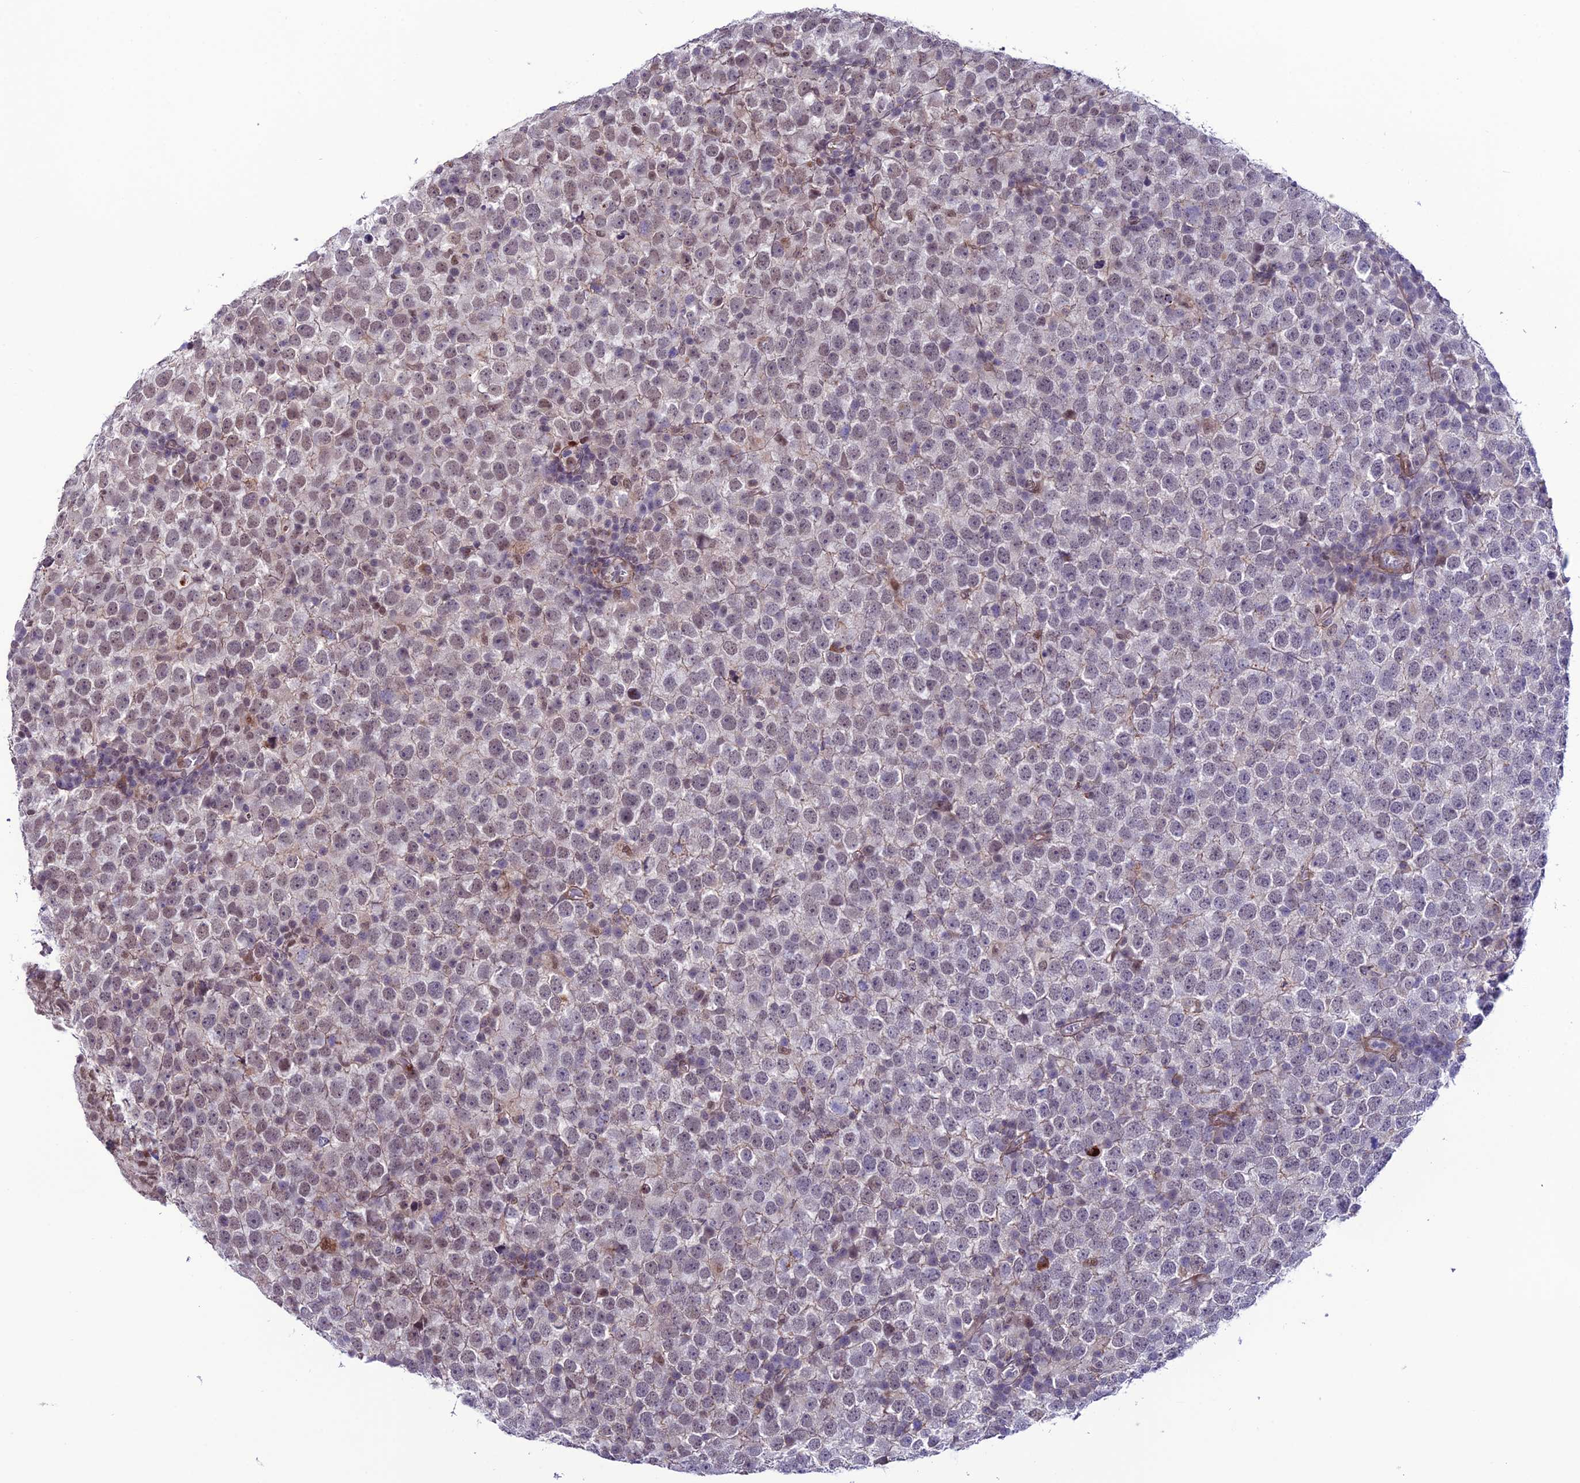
{"staining": {"intensity": "weak", "quantity": "<25%", "location": "nuclear"}, "tissue": "testis cancer", "cell_type": "Tumor cells", "image_type": "cancer", "snomed": [{"axis": "morphology", "description": "Seminoma, NOS"}, {"axis": "topography", "description": "Testis"}], "caption": "Seminoma (testis) was stained to show a protein in brown. There is no significant staining in tumor cells.", "gene": "COL6A6", "patient": {"sex": "male", "age": 65}}